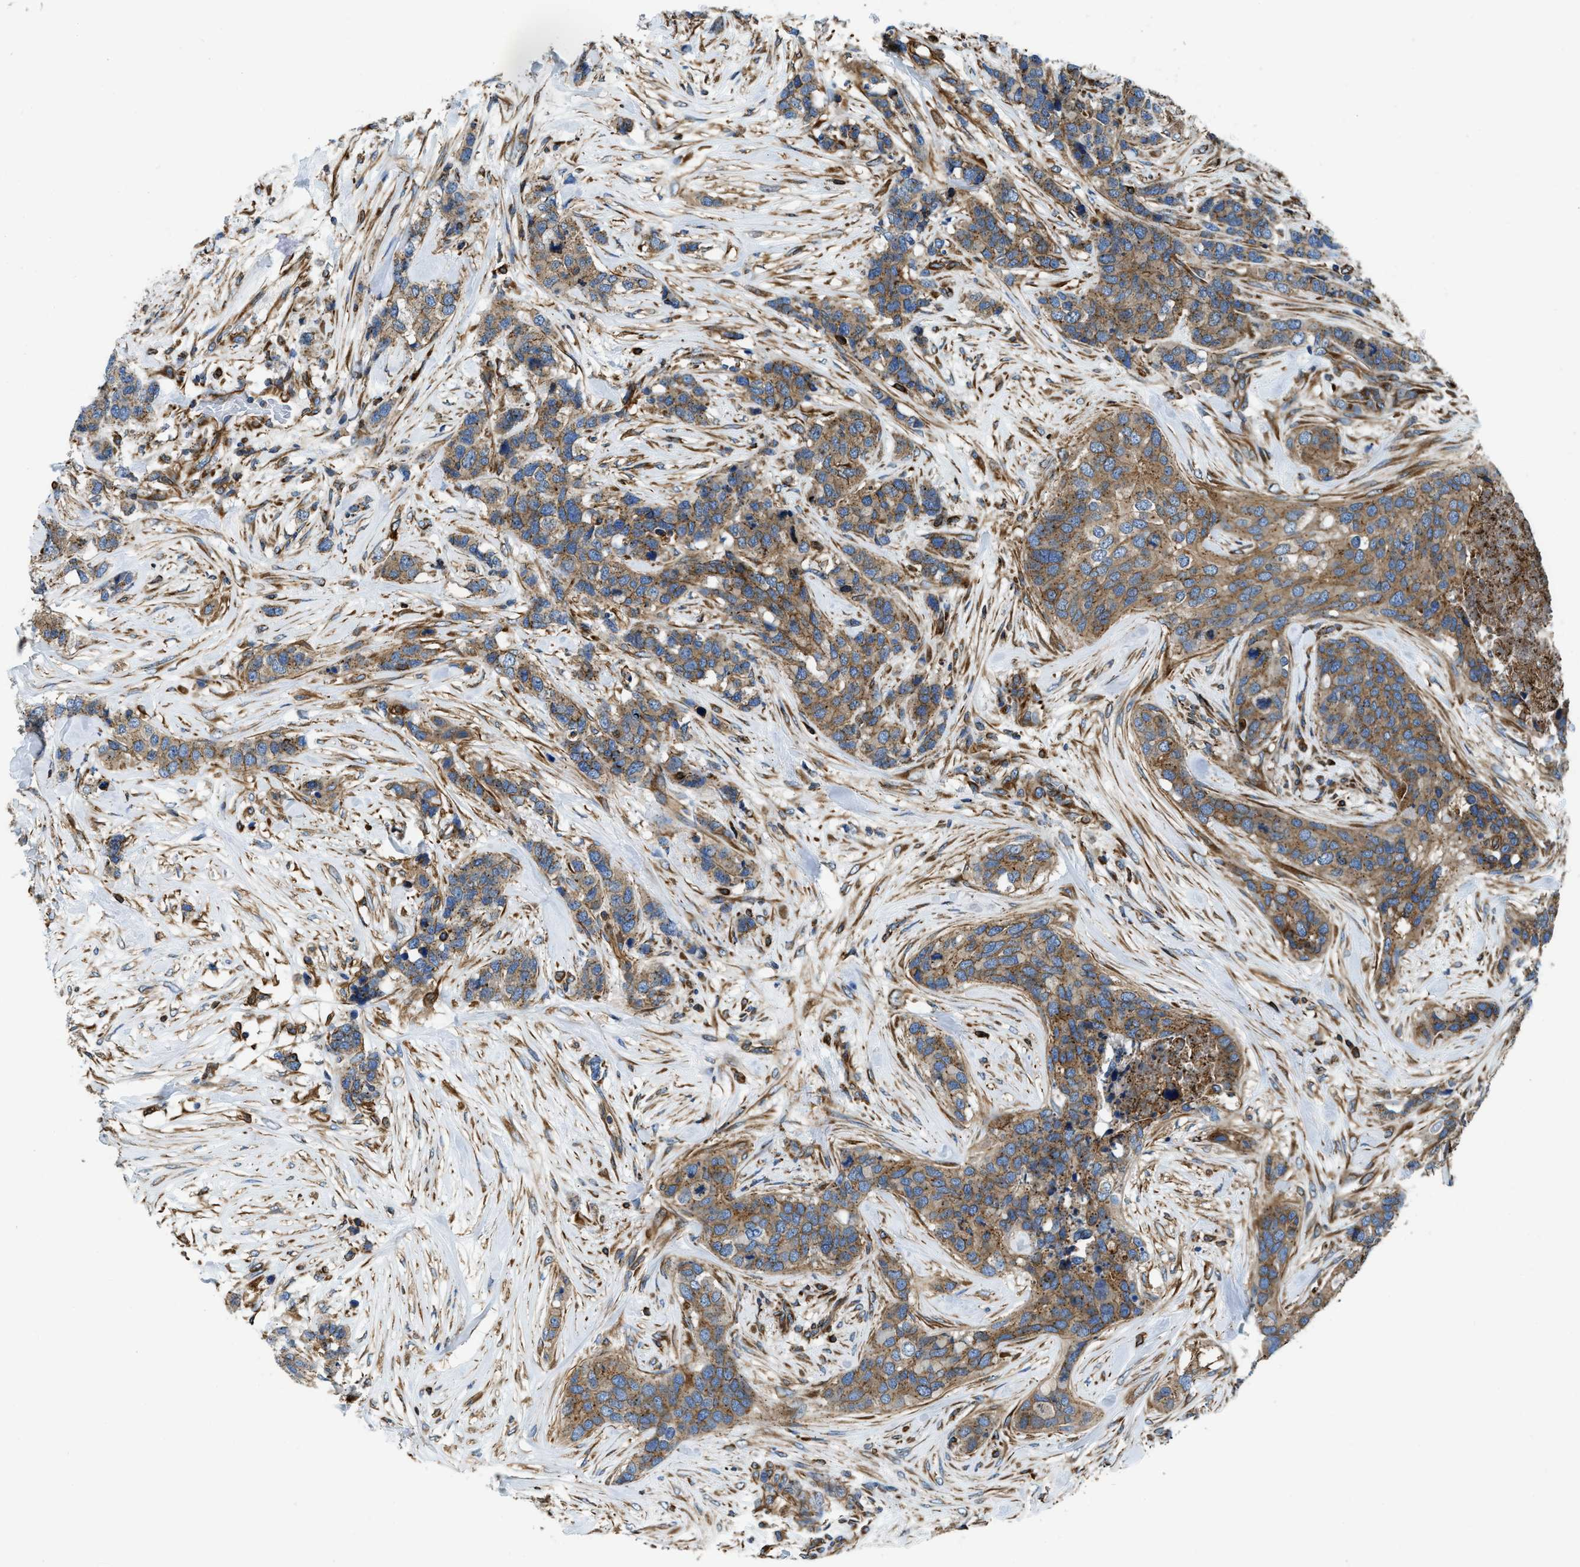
{"staining": {"intensity": "weak", "quantity": ">75%", "location": "cytoplasmic/membranous"}, "tissue": "breast cancer", "cell_type": "Tumor cells", "image_type": "cancer", "snomed": [{"axis": "morphology", "description": "Lobular carcinoma"}, {"axis": "topography", "description": "Breast"}], "caption": "Immunohistochemical staining of breast cancer exhibits low levels of weak cytoplasmic/membranous protein staining in about >75% of tumor cells. Nuclei are stained in blue.", "gene": "HSD17B12", "patient": {"sex": "female", "age": 59}}